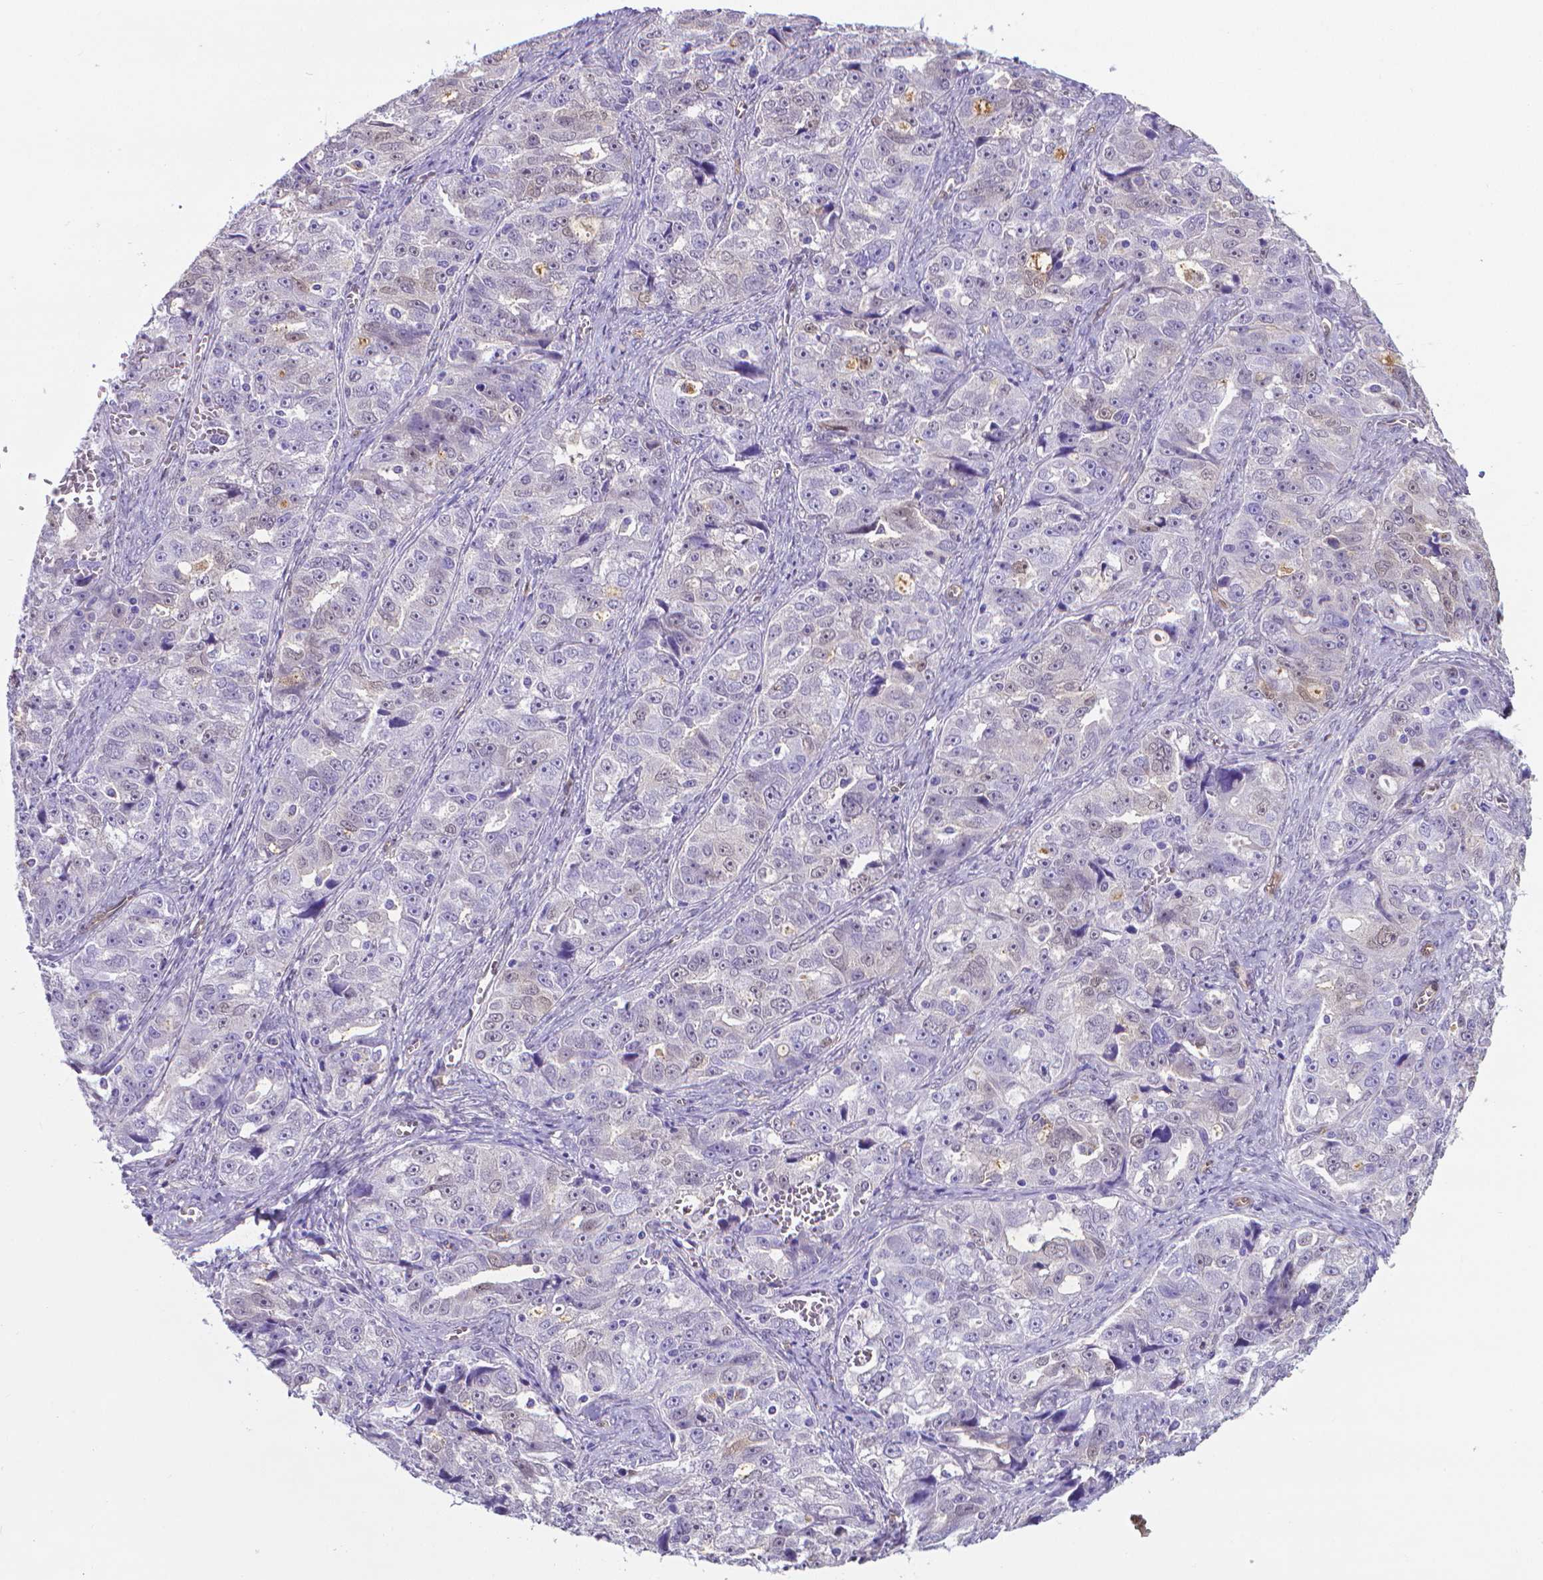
{"staining": {"intensity": "negative", "quantity": "none", "location": "none"}, "tissue": "ovarian cancer", "cell_type": "Tumor cells", "image_type": "cancer", "snomed": [{"axis": "morphology", "description": "Cystadenocarcinoma, serous, NOS"}, {"axis": "topography", "description": "Ovary"}], "caption": "A high-resolution photomicrograph shows IHC staining of ovarian cancer, which exhibits no significant positivity in tumor cells. (DAB (3,3'-diaminobenzidine) immunohistochemistry (IHC) with hematoxylin counter stain).", "gene": "CLIC4", "patient": {"sex": "female", "age": 51}}